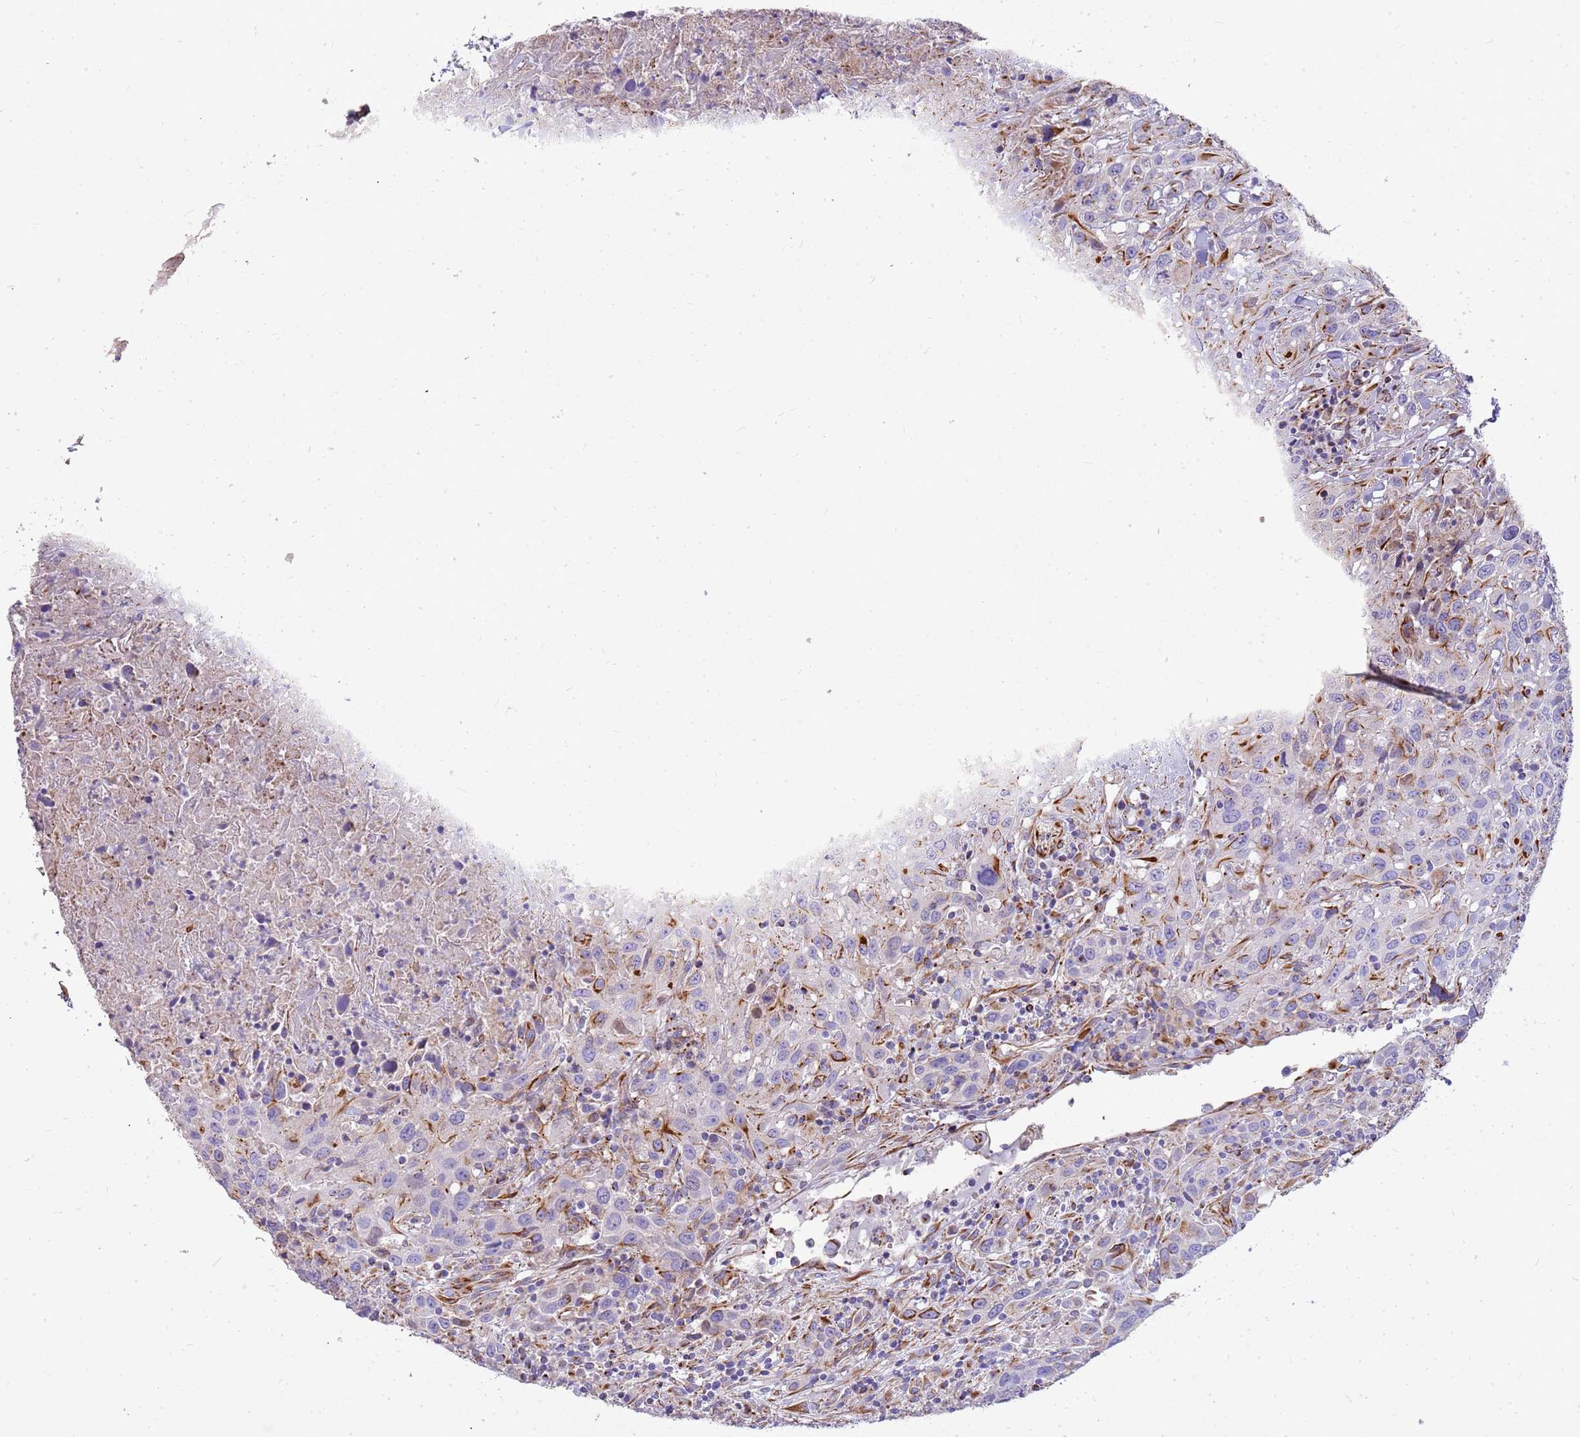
{"staining": {"intensity": "negative", "quantity": "none", "location": "none"}, "tissue": "urothelial cancer", "cell_type": "Tumor cells", "image_type": "cancer", "snomed": [{"axis": "morphology", "description": "Urothelial carcinoma, High grade"}, {"axis": "topography", "description": "Urinary bladder"}], "caption": "Tumor cells show no significant protein expression in high-grade urothelial carcinoma.", "gene": "ZDHHC1", "patient": {"sex": "male", "age": 61}}